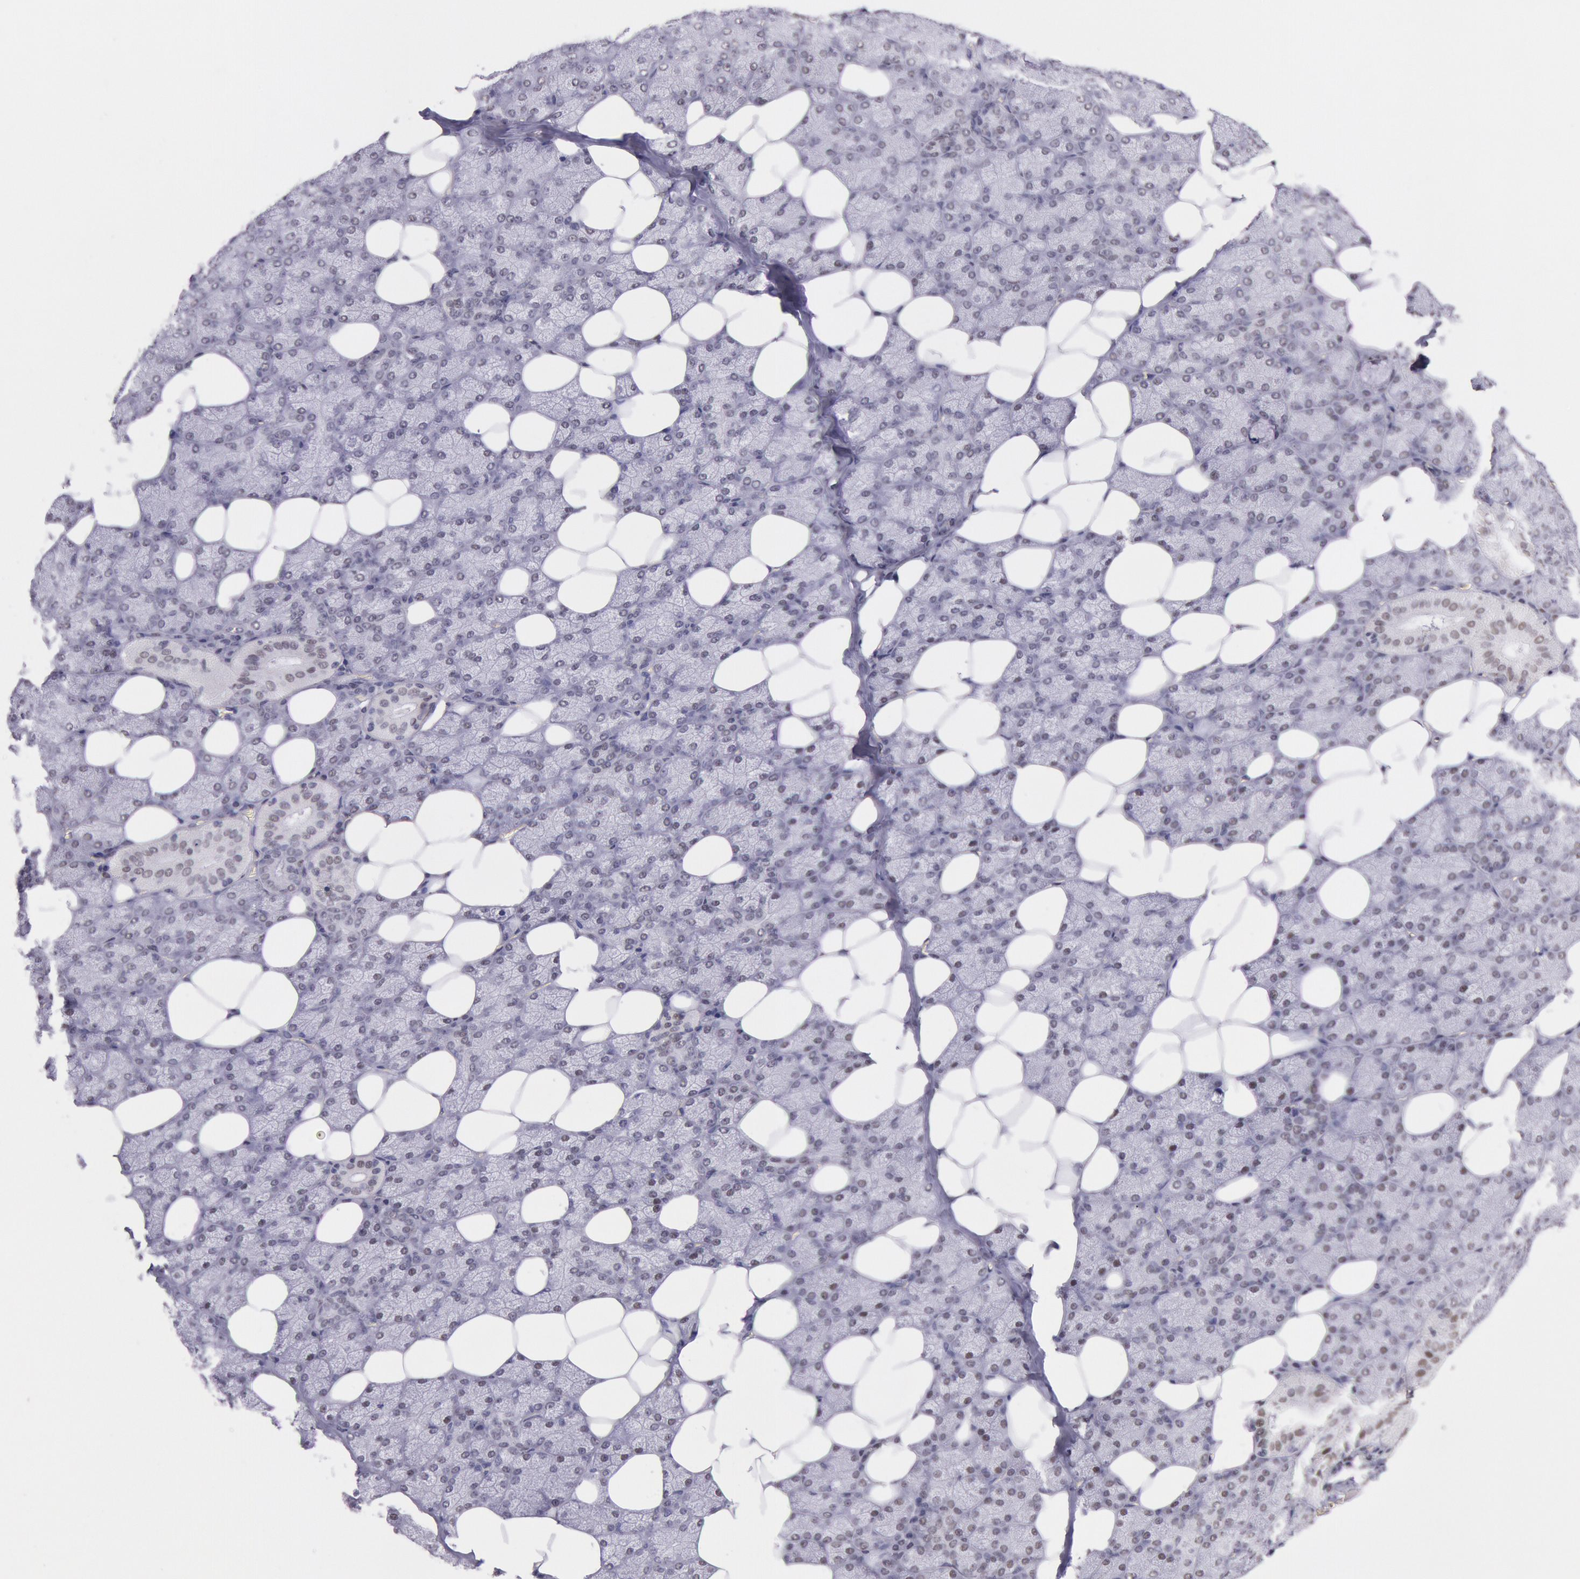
{"staining": {"intensity": "weak", "quantity": "25%-75%", "location": "nuclear"}, "tissue": "salivary gland", "cell_type": "Glandular cells", "image_type": "normal", "snomed": [{"axis": "morphology", "description": "Normal tissue, NOS"}, {"axis": "topography", "description": "Lymph node"}, {"axis": "topography", "description": "Salivary gland"}], "caption": "Salivary gland stained with a brown dye shows weak nuclear positive positivity in approximately 25%-75% of glandular cells.", "gene": "TASL", "patient": {"sex": "male", "age": 8}}